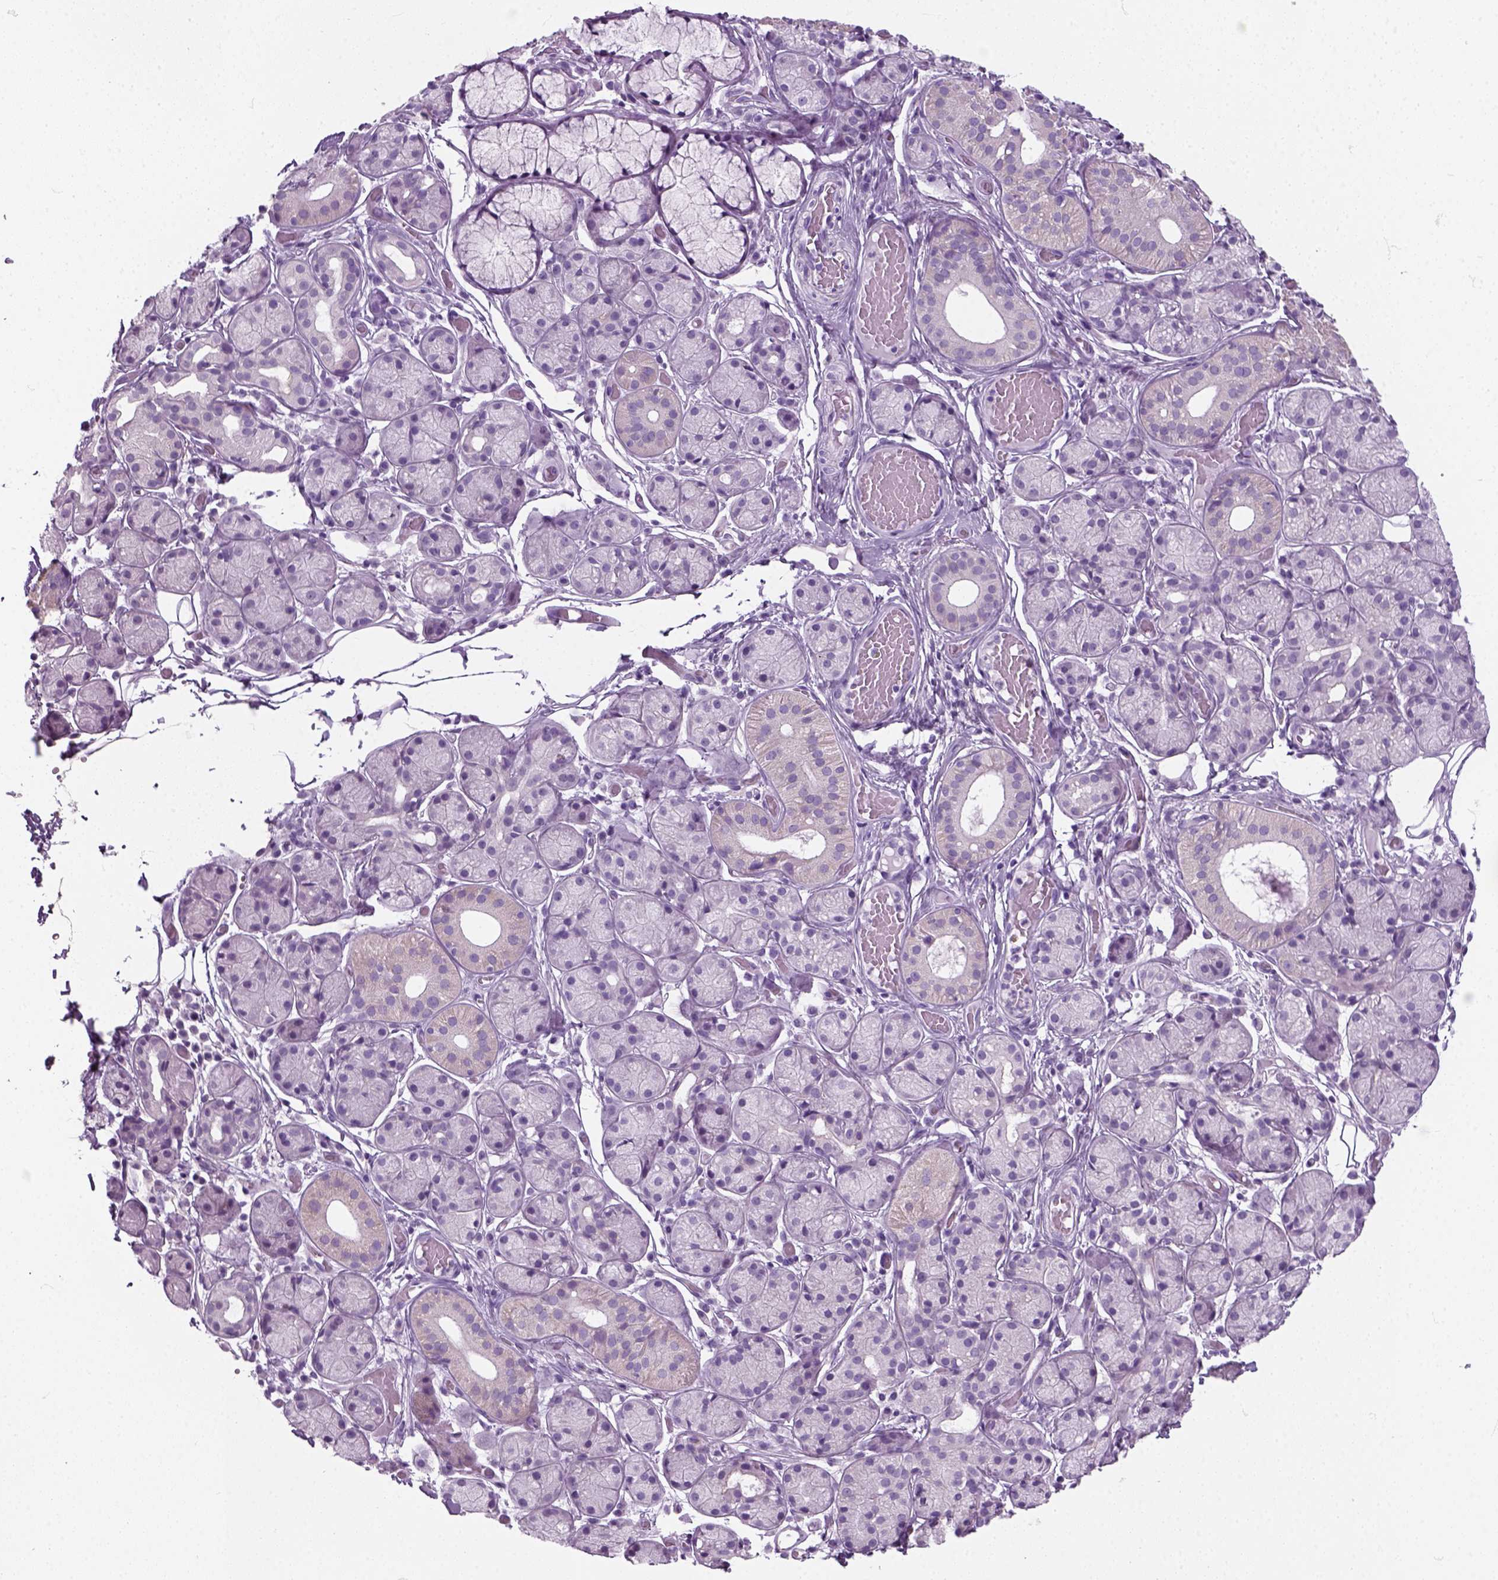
{"staining": {"intensity": "negative", "quantity": "none", "location": "none"}, "tissue": "salivary gland", "cell_type": "Glandular cells", "image_type": "normal", "snomed": [{"axis": "morphology", "description": "Normal tissue, NOS"}, {"axis": "topography", "description": "Salivary gland"}, {"axis": "topography", "description": "Peripheral nerve tissue"}], "caption": "A micrograph of salivary gland stained for a protein shows no brown staining in glandular cells.", "gene": "SLC12A5", "patient": {"sex": "male", "age": 71}}